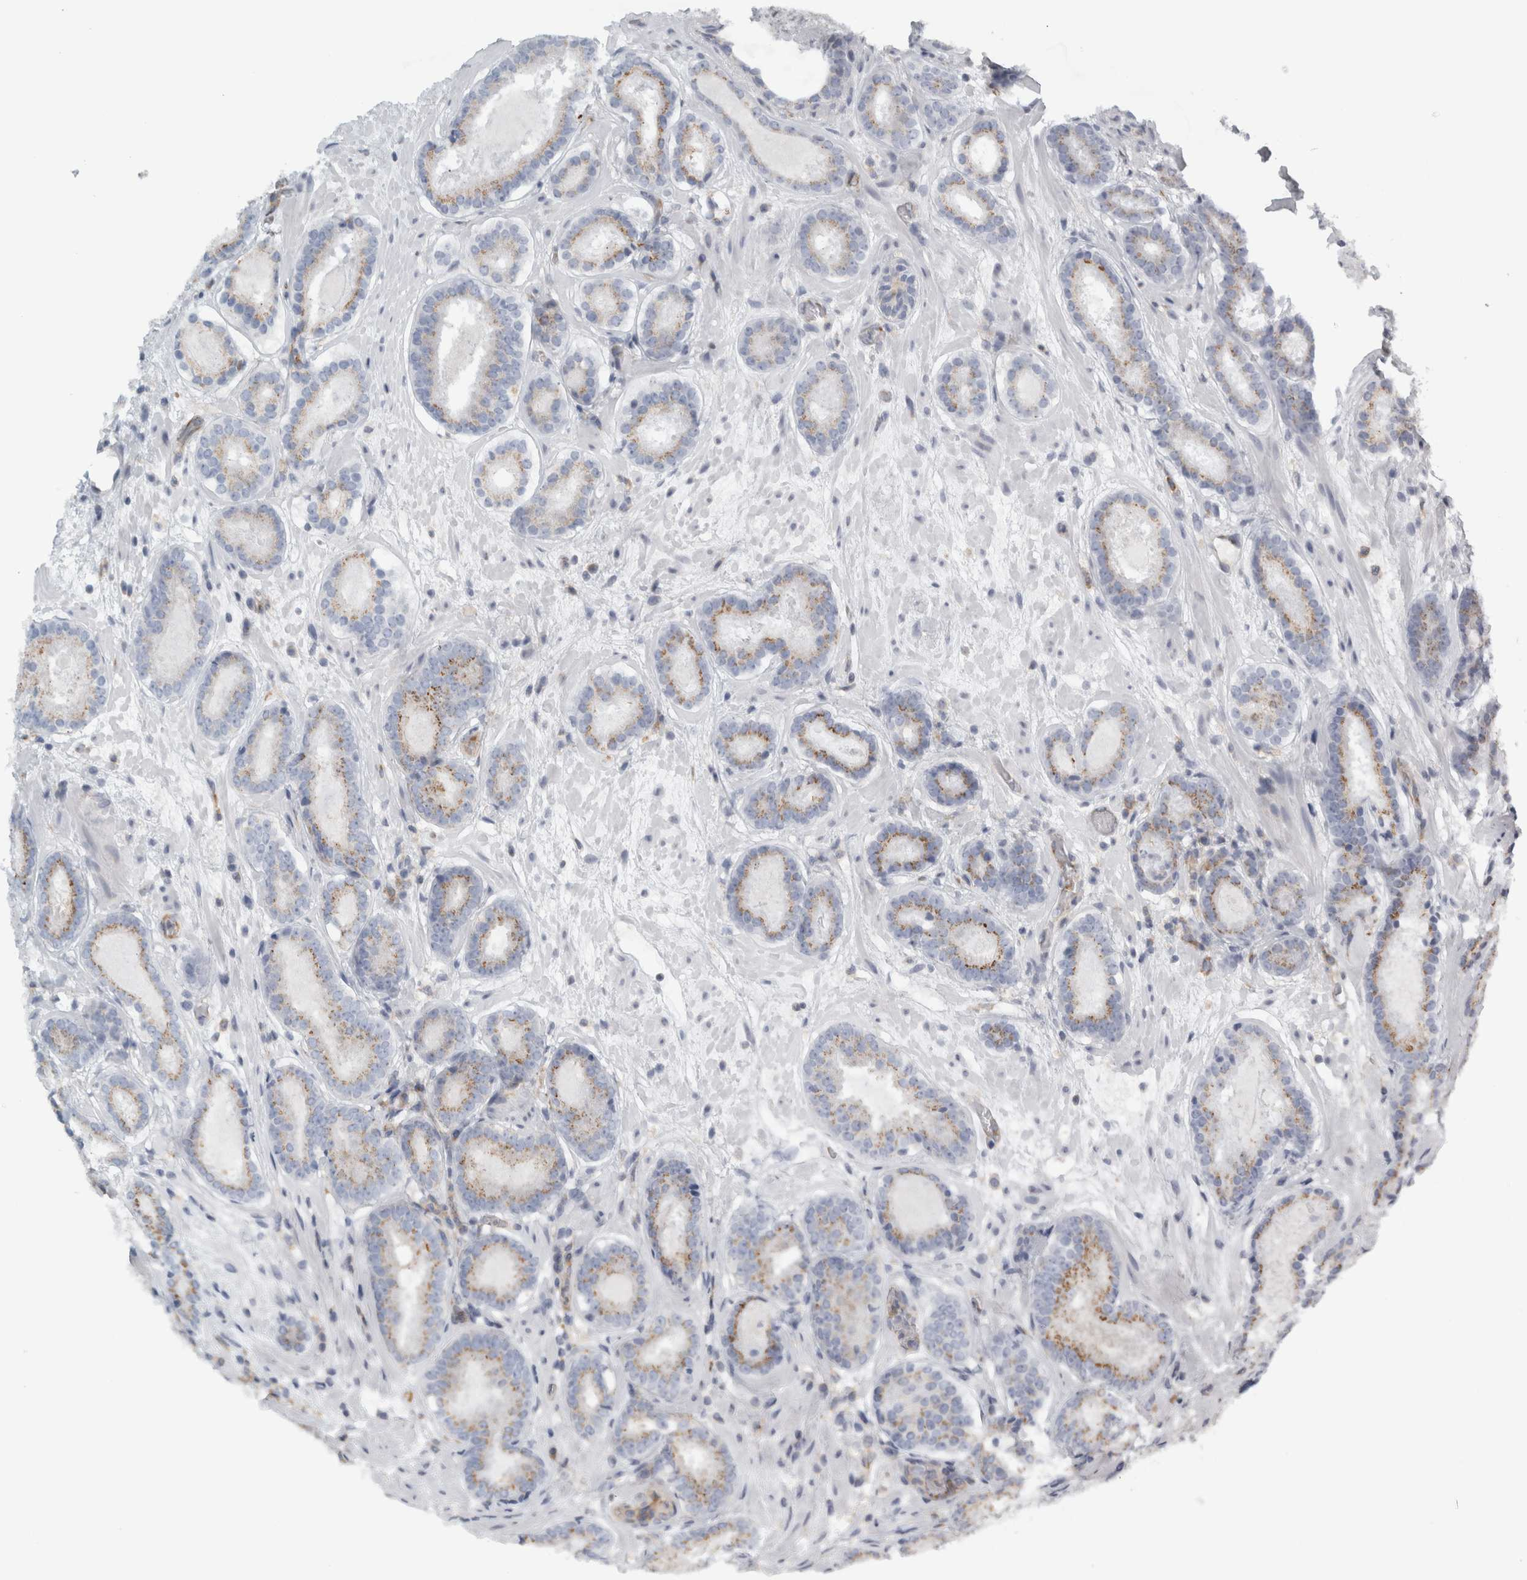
{"staining": {"intensity": "weak", "quantity": ">75%", "location": "cytoplasmic/membranous"}, "tissue": "prostate cancer", "cell_type": "Tumor cells", "image_type": "cancer", "snomed": [{"axis": "morphology", "description": "Adenocarcinoma, Low grade"}, {"axis": "topography", "description": "Prostate"}], "caption": "Immunohistochemical staining of low-grade adenocarcinoma (prostate) exhibits weak cytoplasmic/membranous protein staining in approximately >75% of tumor cells.", "gene": "PEX6", "patient": {"sex": "male", "age": 69}}